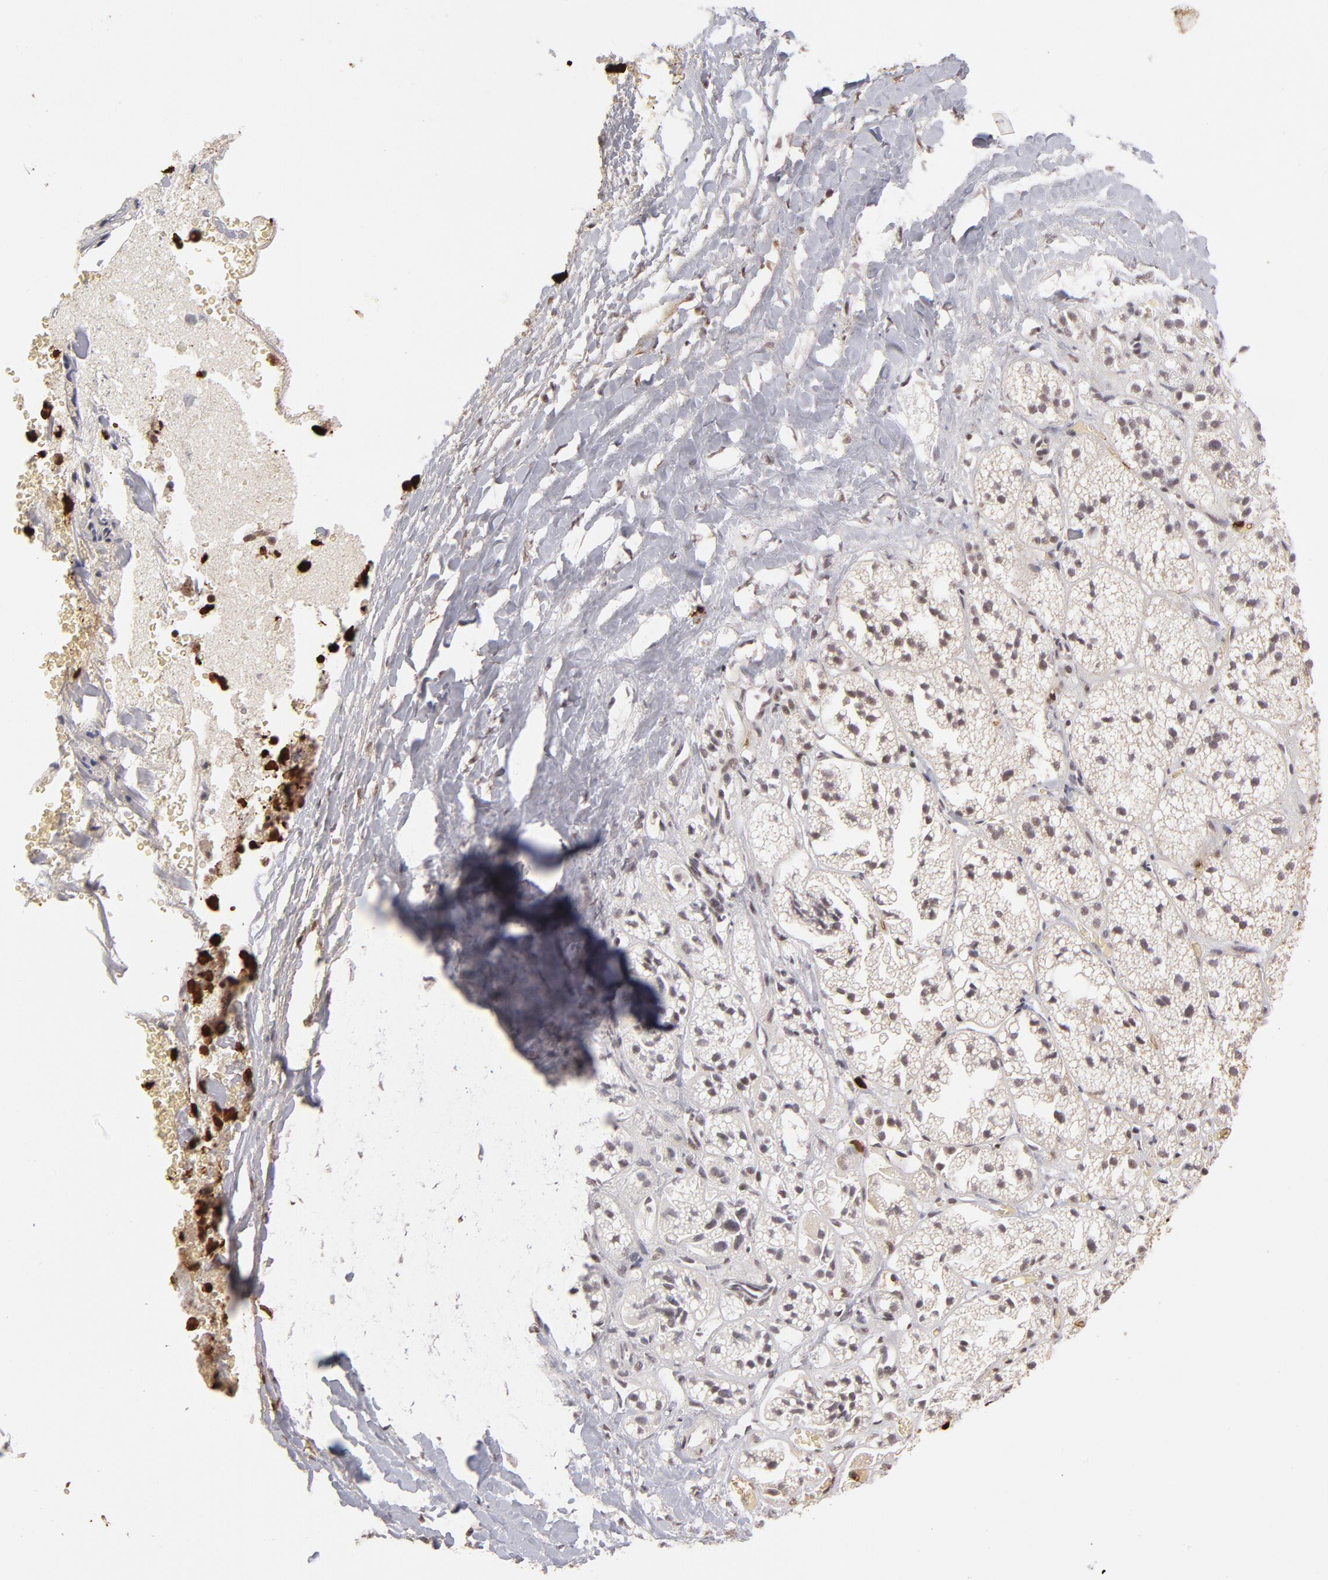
{"staining": {"intensity": "moderate", "quantity": ">75%", "location": "cytoplasmic/membranous,nuclear"}, "tissue": "adrenal gland", "cell_type": "Glandular cells", "image_type": "normal", "snomed": [{"axis": "morphology", "description": "Normal tissue, NOS"}, {"axis": "topography", "description": "Adrenal gland"}], "caption": "High-magnification brightfield microscopy of unremarkable adrenal gland stained with DAB (brown) and counterstained with hematoxylin (blue). glandular cells exhibit moderate cytoplasmic/membranous,nuclear expression is seen in approximately>75% of cells. Nuclei are stained in blue.", "gene": "ZFX", "patient": {"sex": "female", "age": 71}}